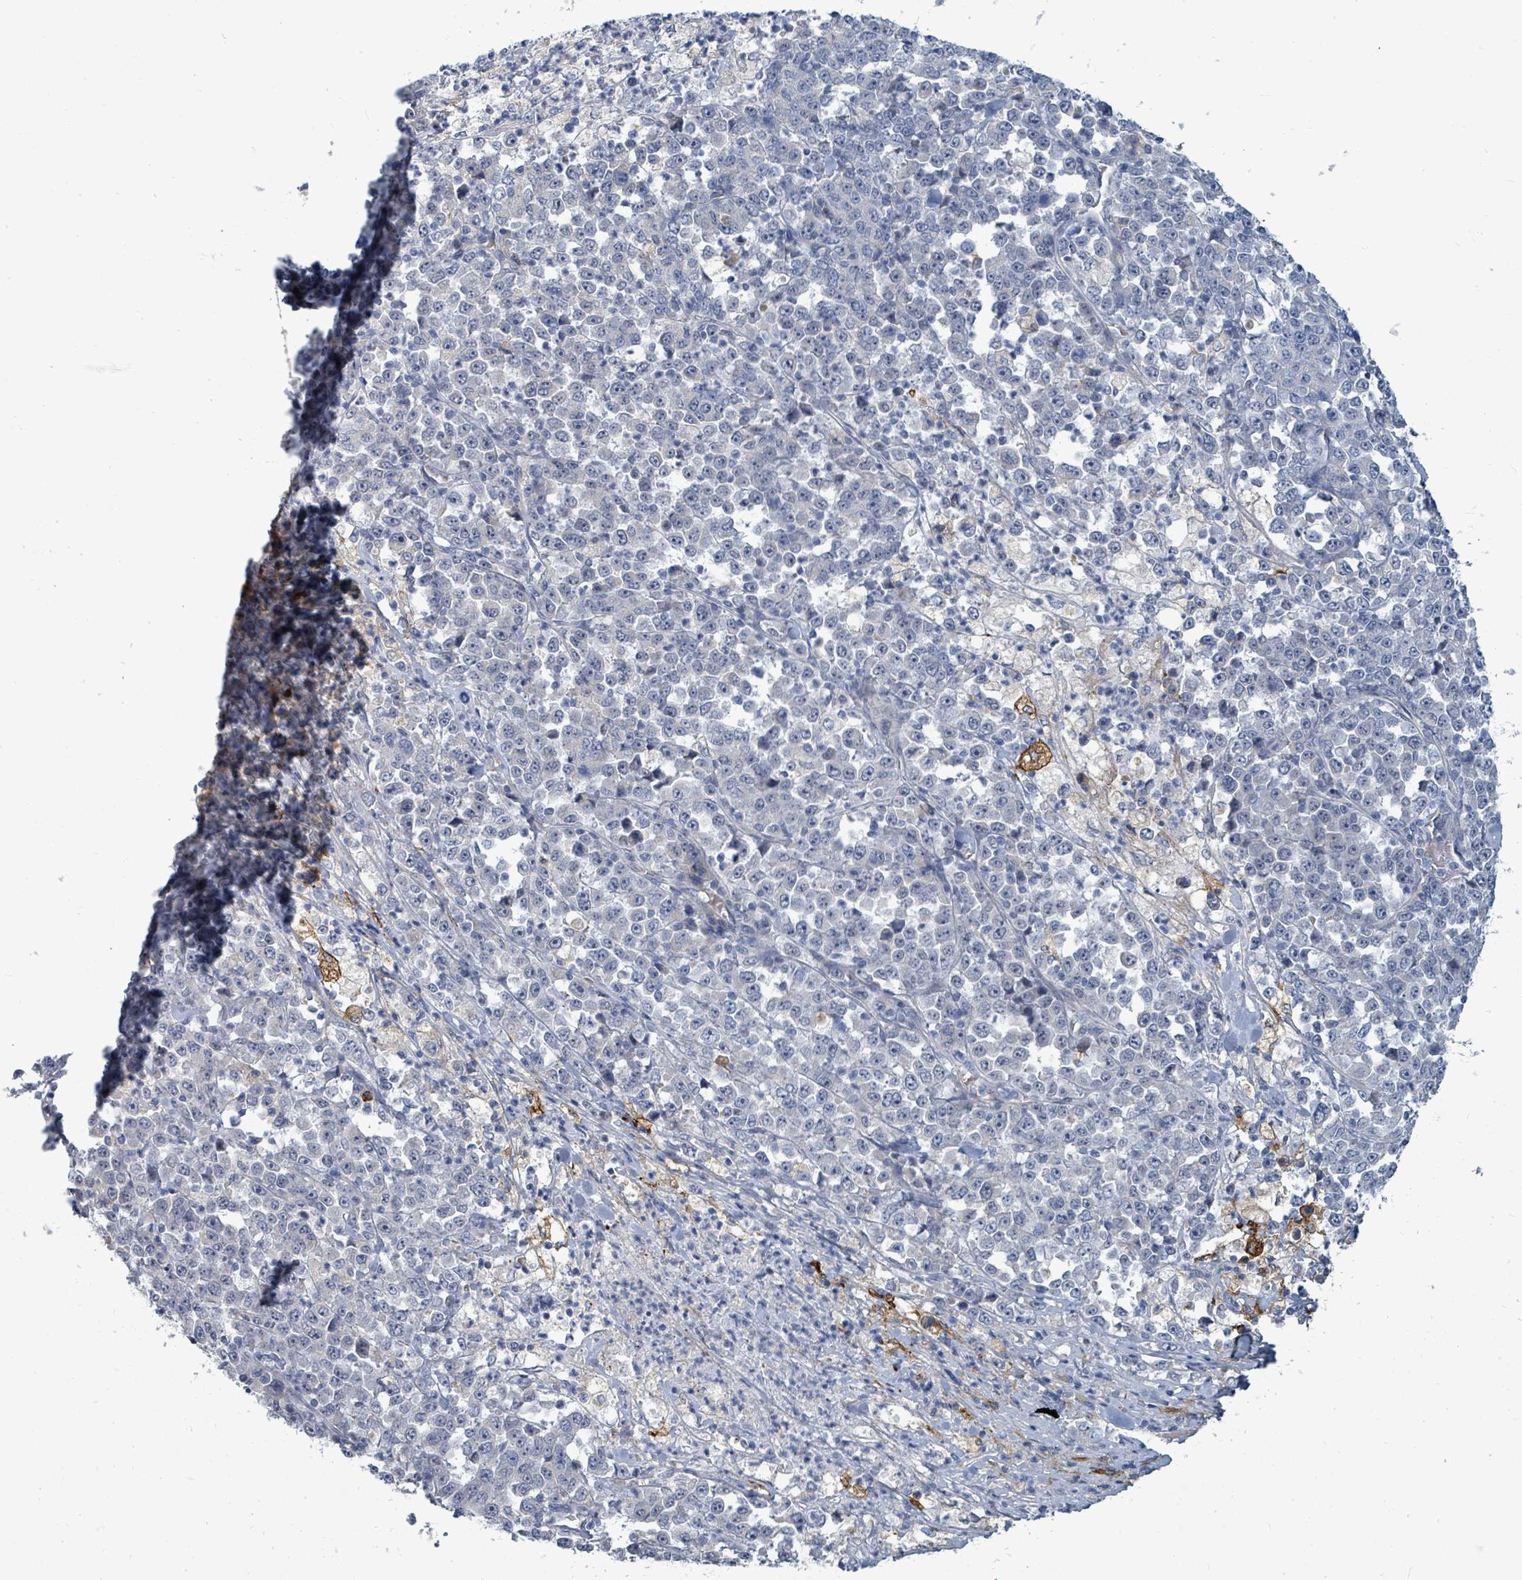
{"staining": {"intensity": "negative", "quantity": "none", "location": "none"}, "tissue": "stomach cancer", "cell_type": "Tumor cells", "image_type": "cancer", "snomed": [{"axis": "morphology", "description": "Normal tissue, NOS"}, {"axis": "morphology", "description": "Adenocarcinoma, NOS"}, {"axis": "topography", "description": "Stomach, upper"}, {"axis": "topography", "description": "Stomach"}], "caption": "A photomicrograph of stomach cancer stained for a protein exhibits no brown staining in tumor cells. Nuclei are stained in blue.", "gene": "TRDMT1", "patient": {"sex": "male", "age": 59}}